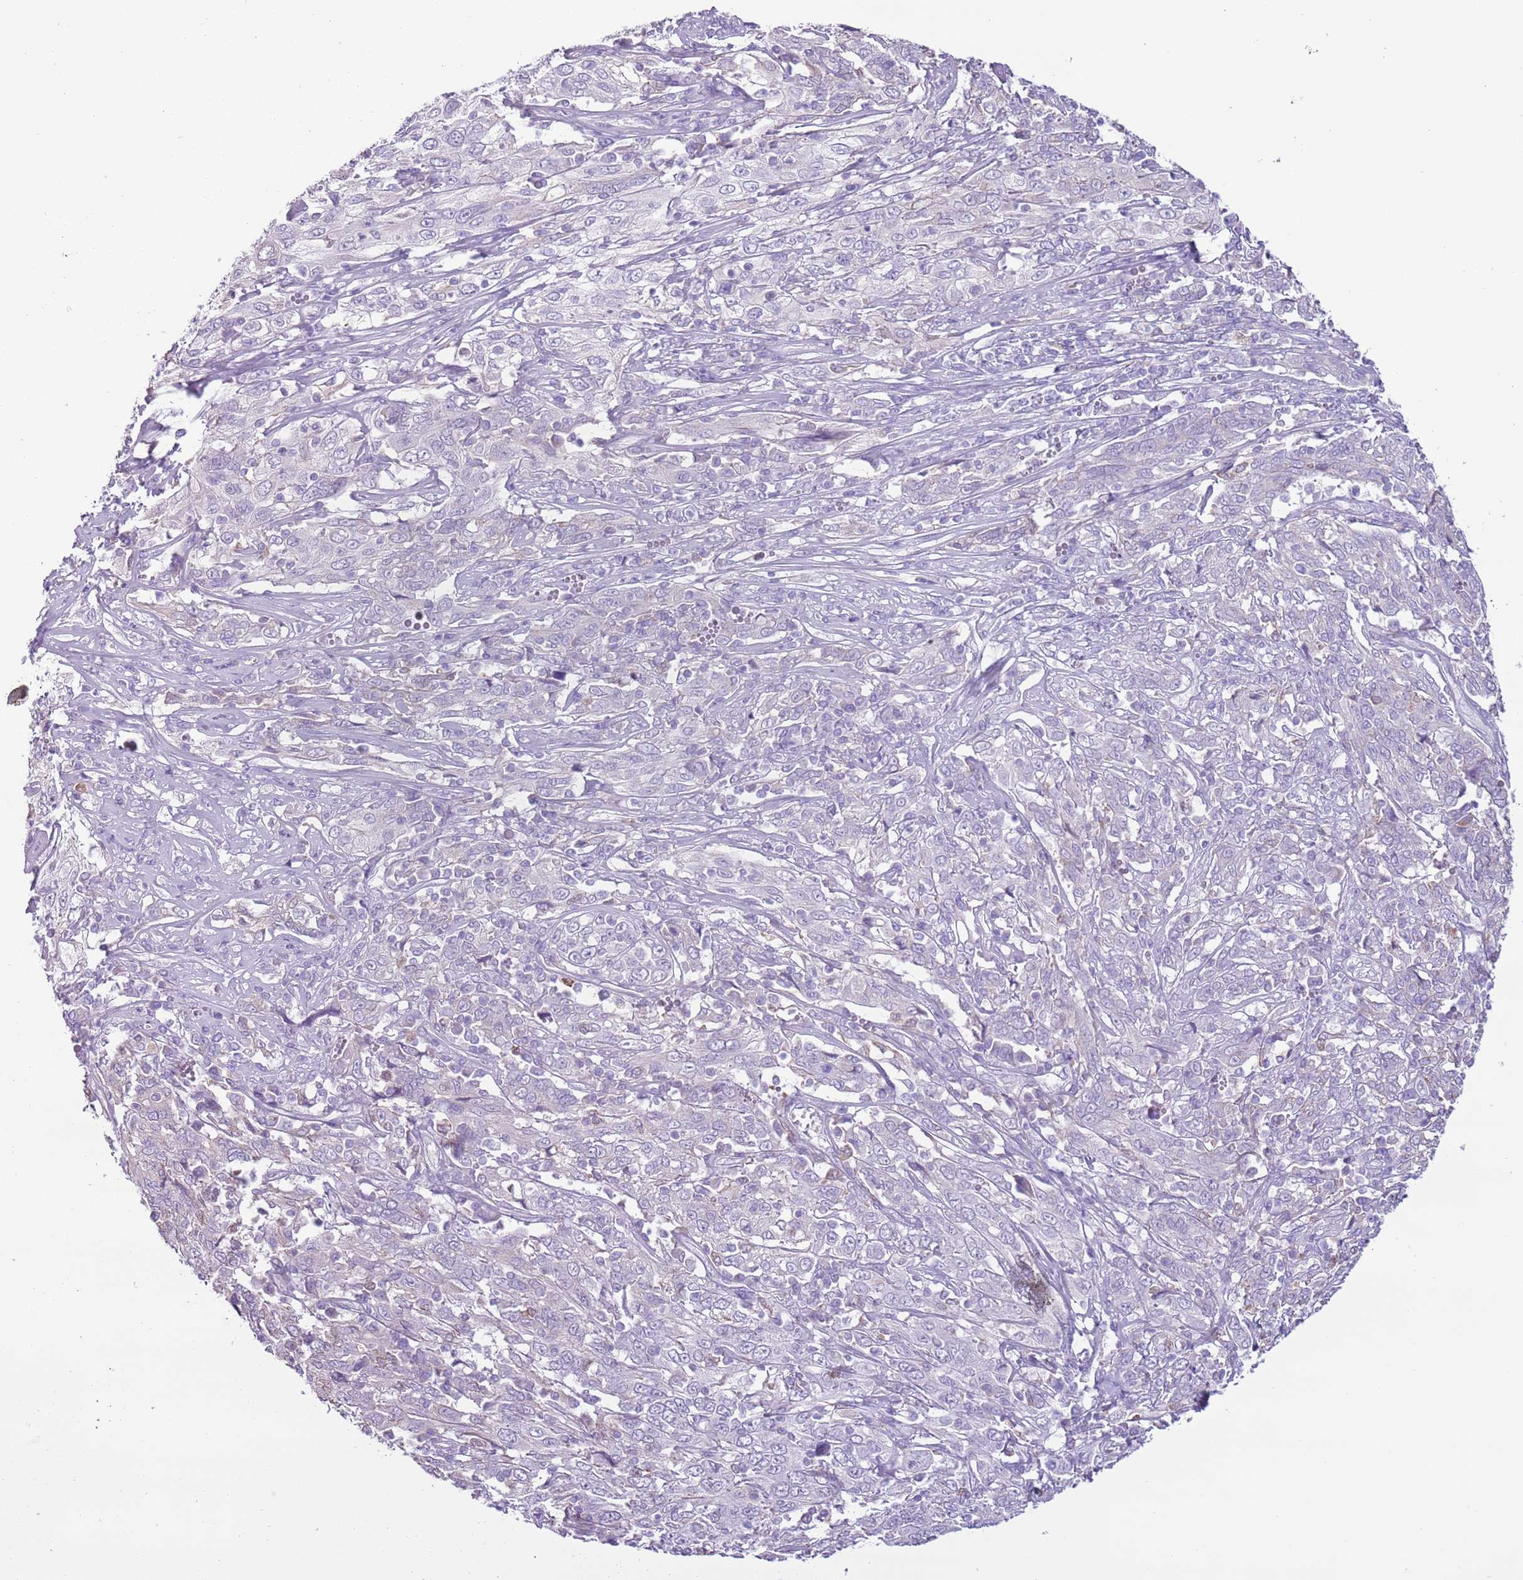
{"staining": {"intensity": "negative", "quantity": "none", "location": "none"}, "tissue": "cervical cancer", "cell_type": "Tumor cells", "image_type": "cancer", "snomed": [{"axis": "morphology", "description": "Squamous cell carcinoma, NOS"}, {"axis": "topography", "description": "Cervix"}], "caption": "The IHC micrograph has no significant positivity in tumor cells of cervical cancer (squamous cell carcinoma) tissue.", "gene": "ZNF697", "patient": {"sex": "female", "age": 46}}